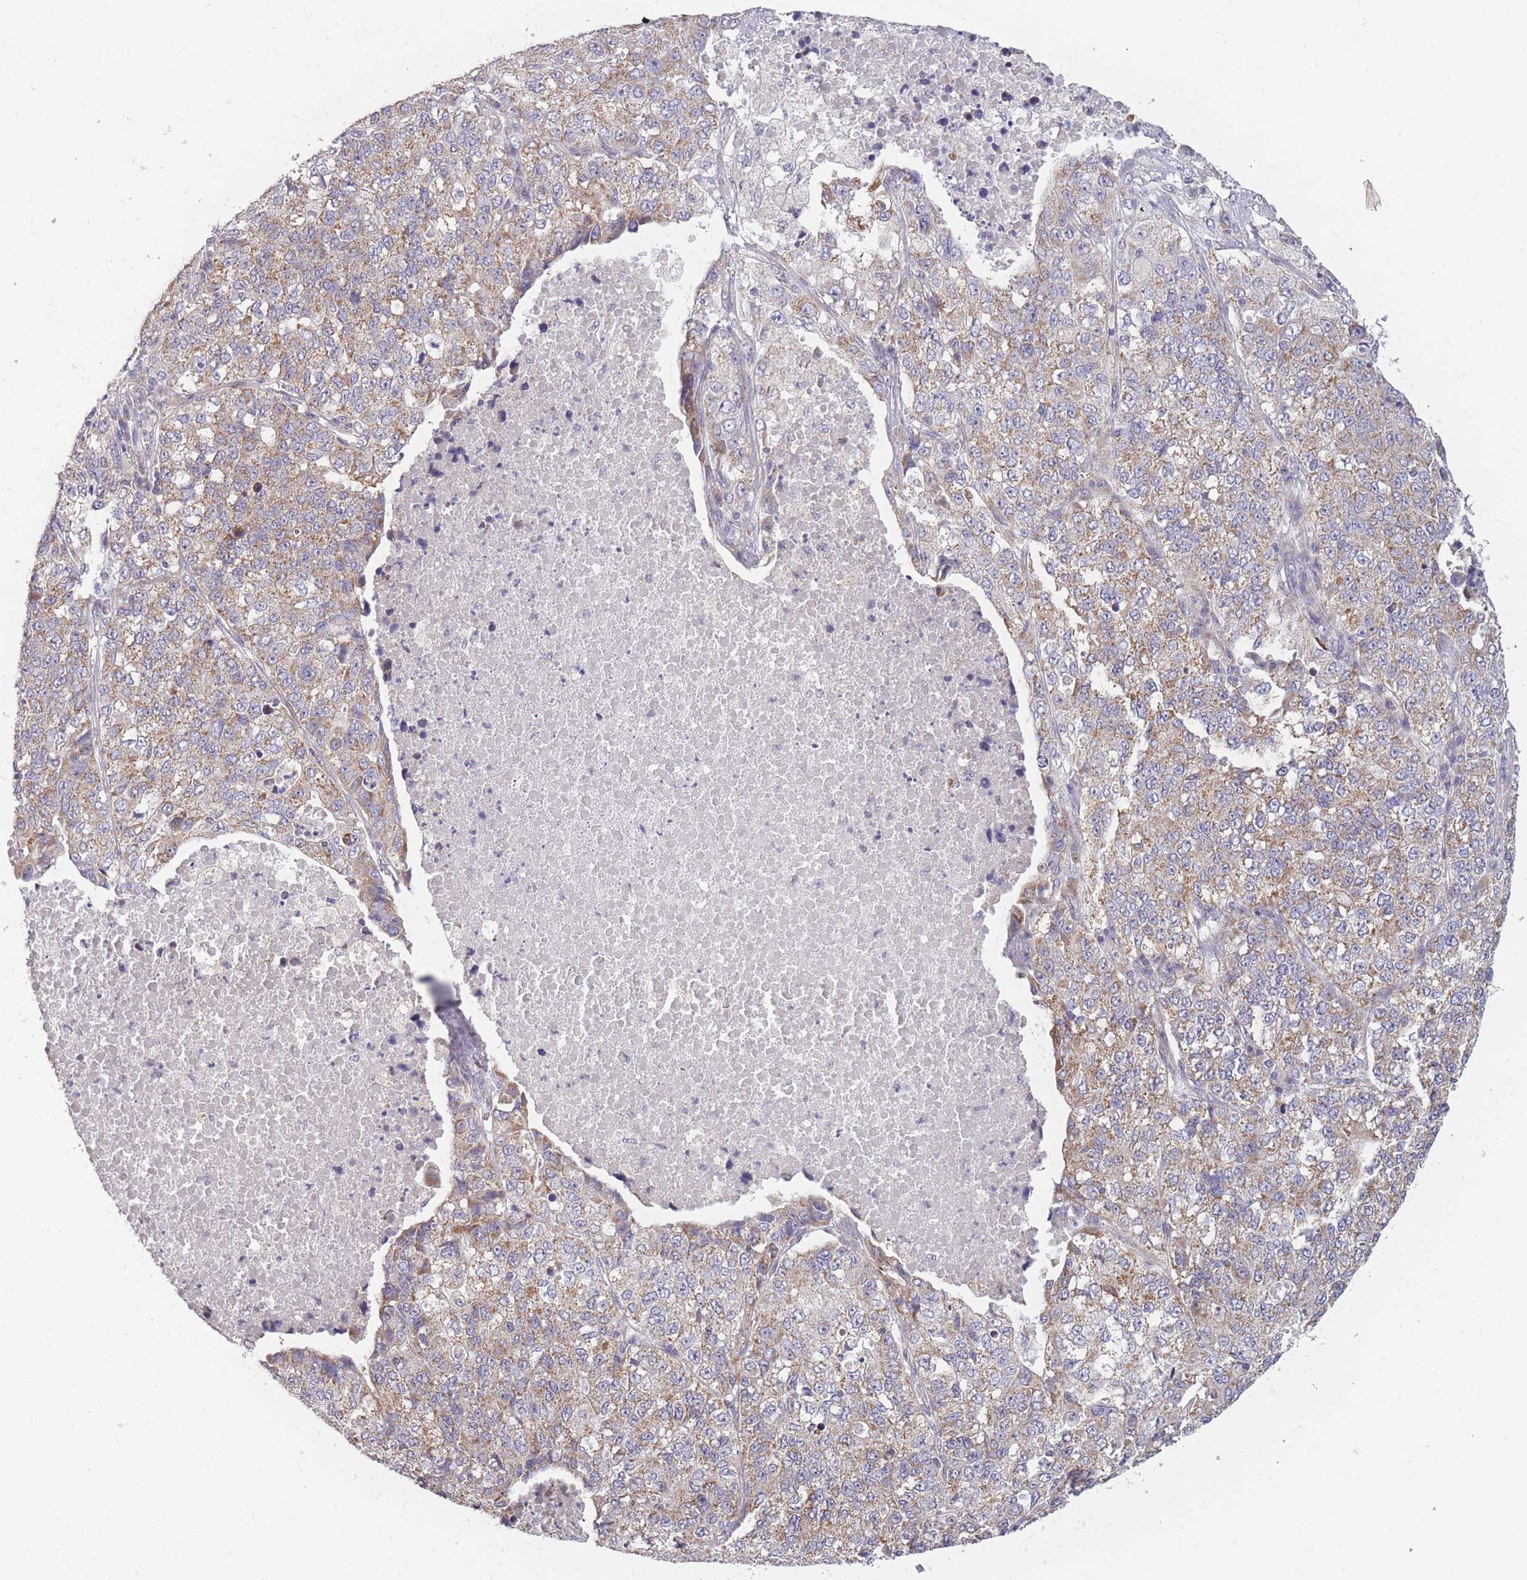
{"staining": {"intensity": "moderate", "quantity": ">75%", "location": "cytoplasmic/membranous"}, "tissue": "lung cancer", "cell_type": "Tumor cells", "image_type": "cancer", "snomed": [{"axis": "morphology", "description": "Adenocarcinoma, NOS"}, {"axis": "topography", "description": "Lung"}], "caption": "Protein staining demonstrates moderate cytoplasmic/membranous expression in approximately >75% of tumor cells in adenocarcinoma (lung). The staining was performed using DAB, with brown indicating positive protein expression. Nuclei are stained blue with hematoxylin.", "gene": "MRPS18C", "patient": {"sex": "male", "age": 49}}